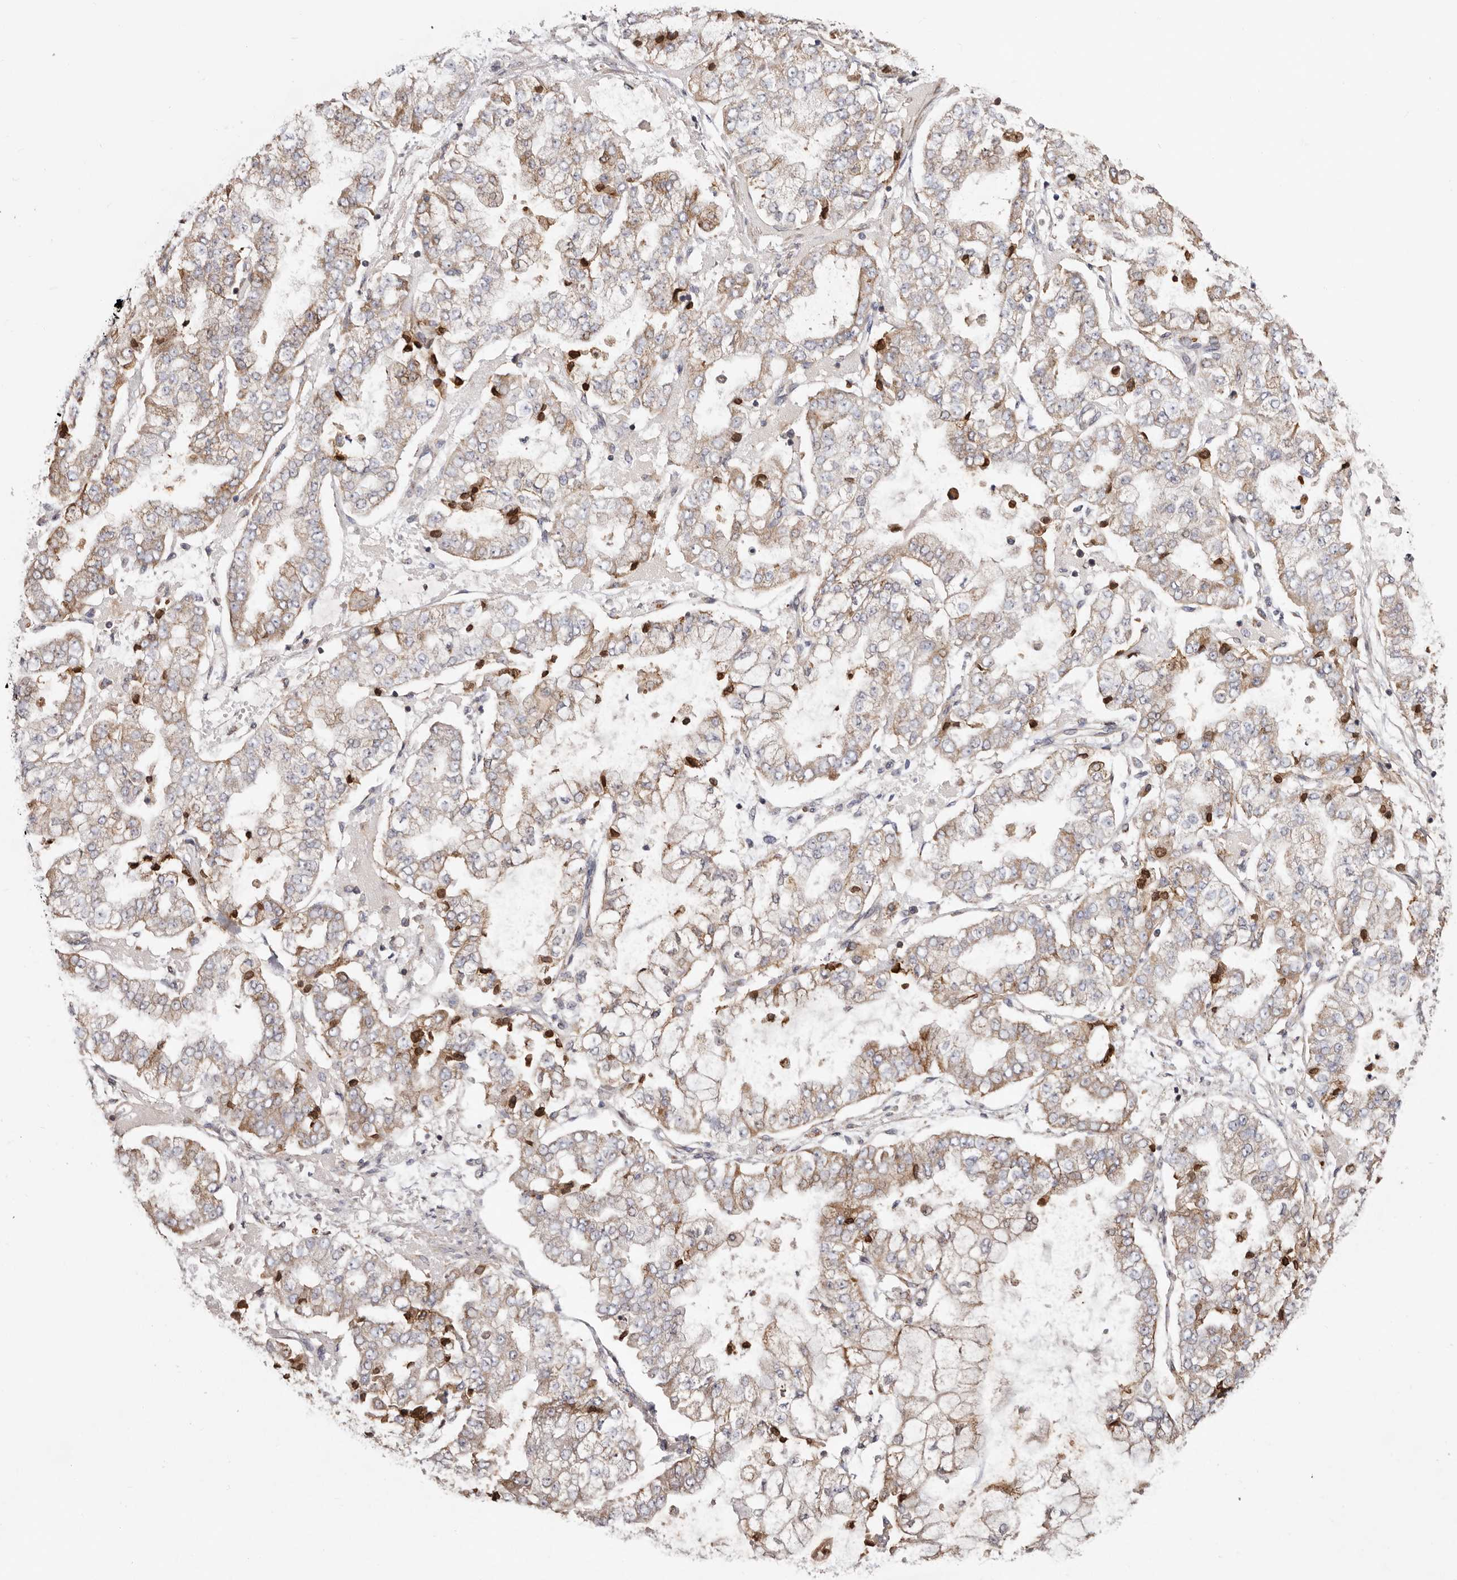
{"staining": {"intensity": "moderate", "quantity": "25%-75%", "location": "cytoplasmic/membranous"}, "tissue": "stomach cancer", "cell_type": "Tumor cells", "image_type": "cancer", "snomed": [{"axis": "morphology", "description": "Adenocarcinoma, NOS"}, {"axis": "topography", "description": "Stomach"}], "caption": "Stomach adenocarcinoma stained for a protein shows moderate cytoplasmic/membranous positivity in tumor cells. The staining is performed using DAB brown chromogen to label protein expression. The nuclei are counter-stained blue using hematoxylin.", "gene": "TMUB1", "patient": {"sex": "male", "age": 76}}